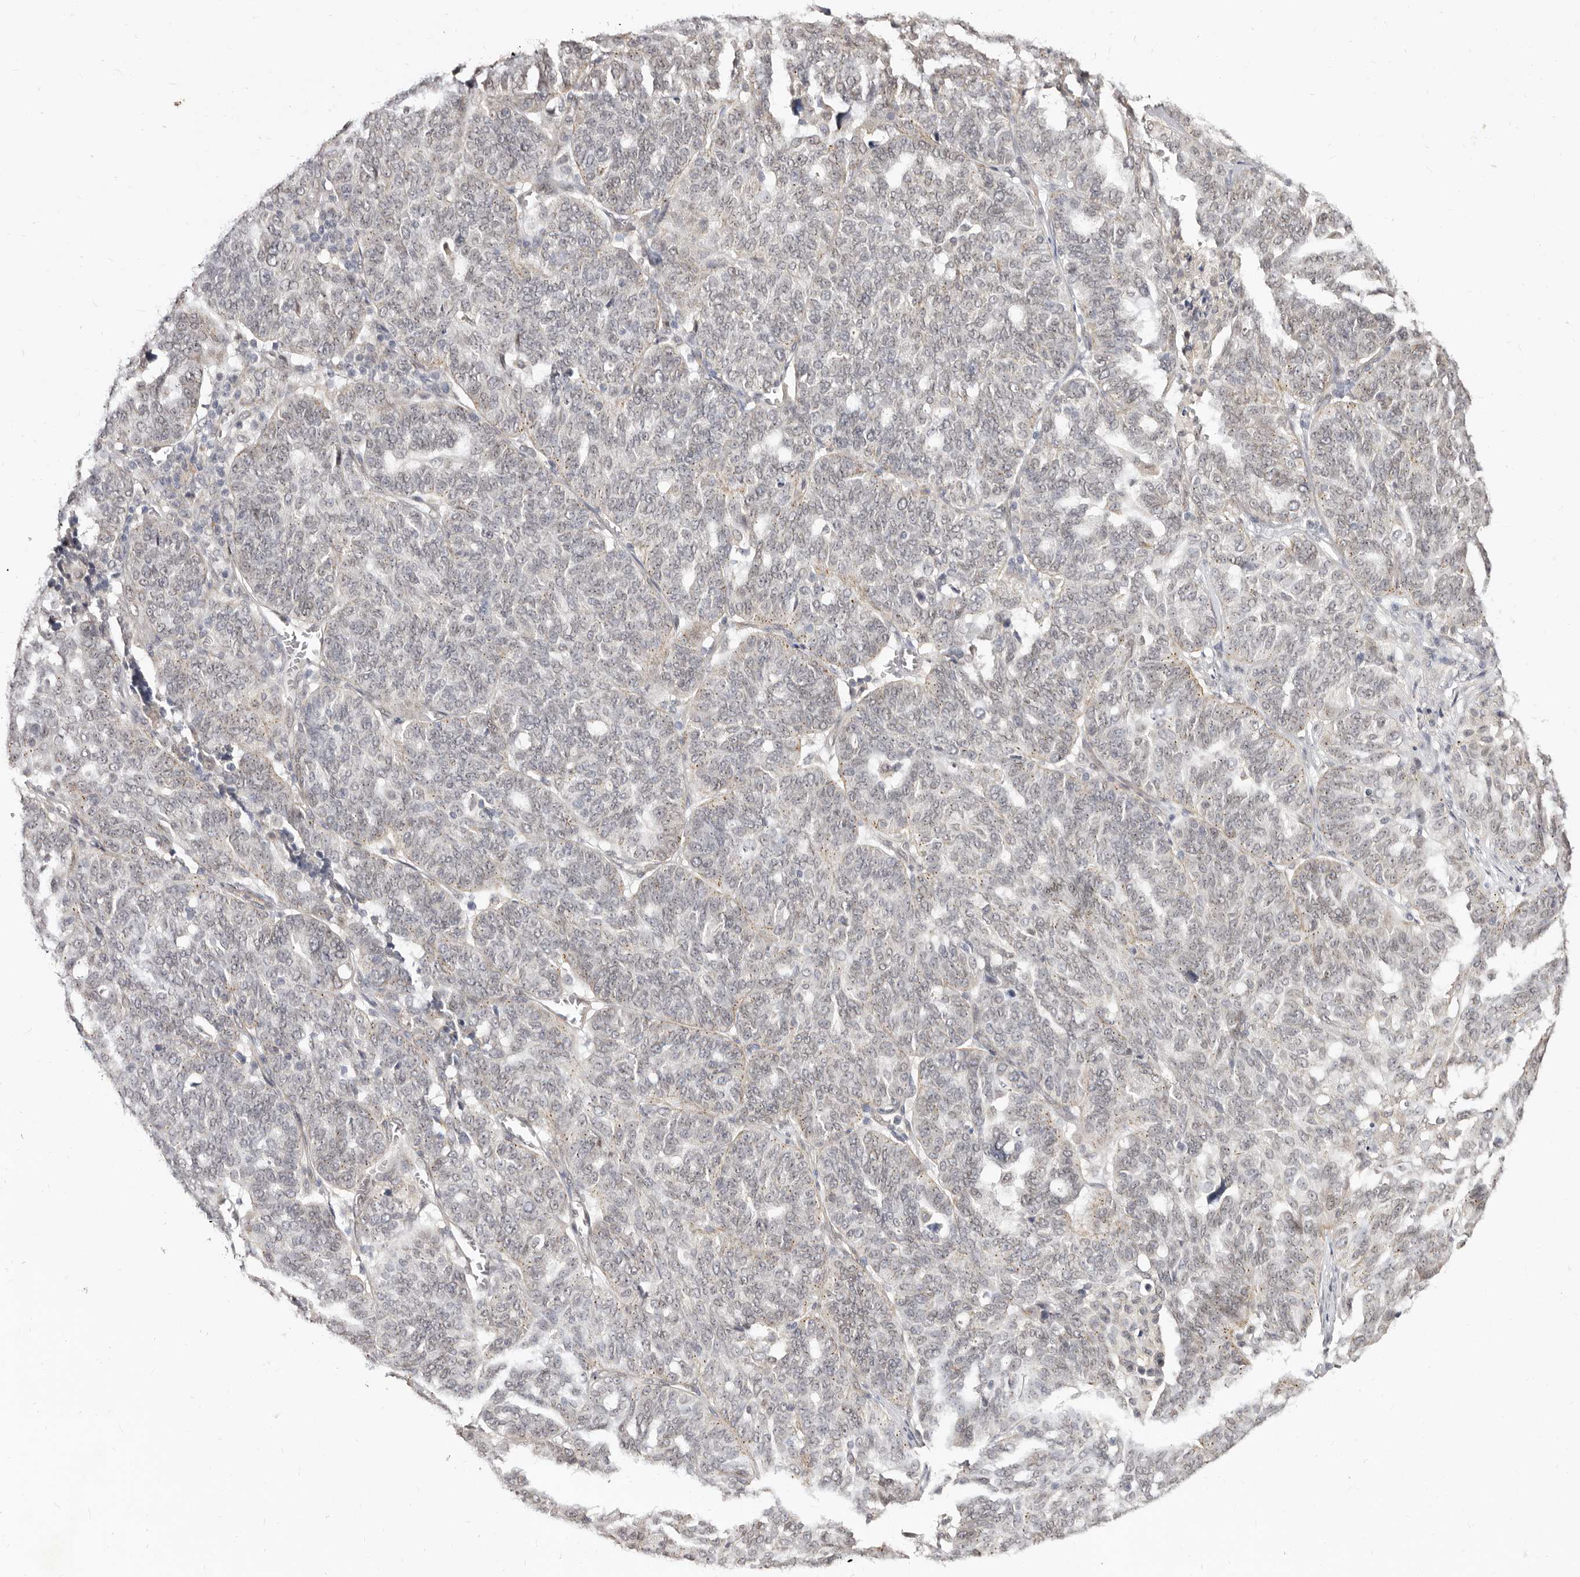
{"staining": {"intensity": "weak", "quantity": "25%-75%", "location": "nuclear"}, "tissue": "ovarian cancer", "cell_type": "Tumor cells", "image_type": "cancer", "snomed": [{"axis": "morphology", "description": "Cystadenocarcinoma, serous, NOS"}, {"axis": "topography", "description": "Ovary"}], "caption": "Tumor cells reveal weak nuclear expression in approximately 25%-75% of cells in ovarian cancer.", "gene": "LCORL", "patient": {"sex": "female", "age": 59}}